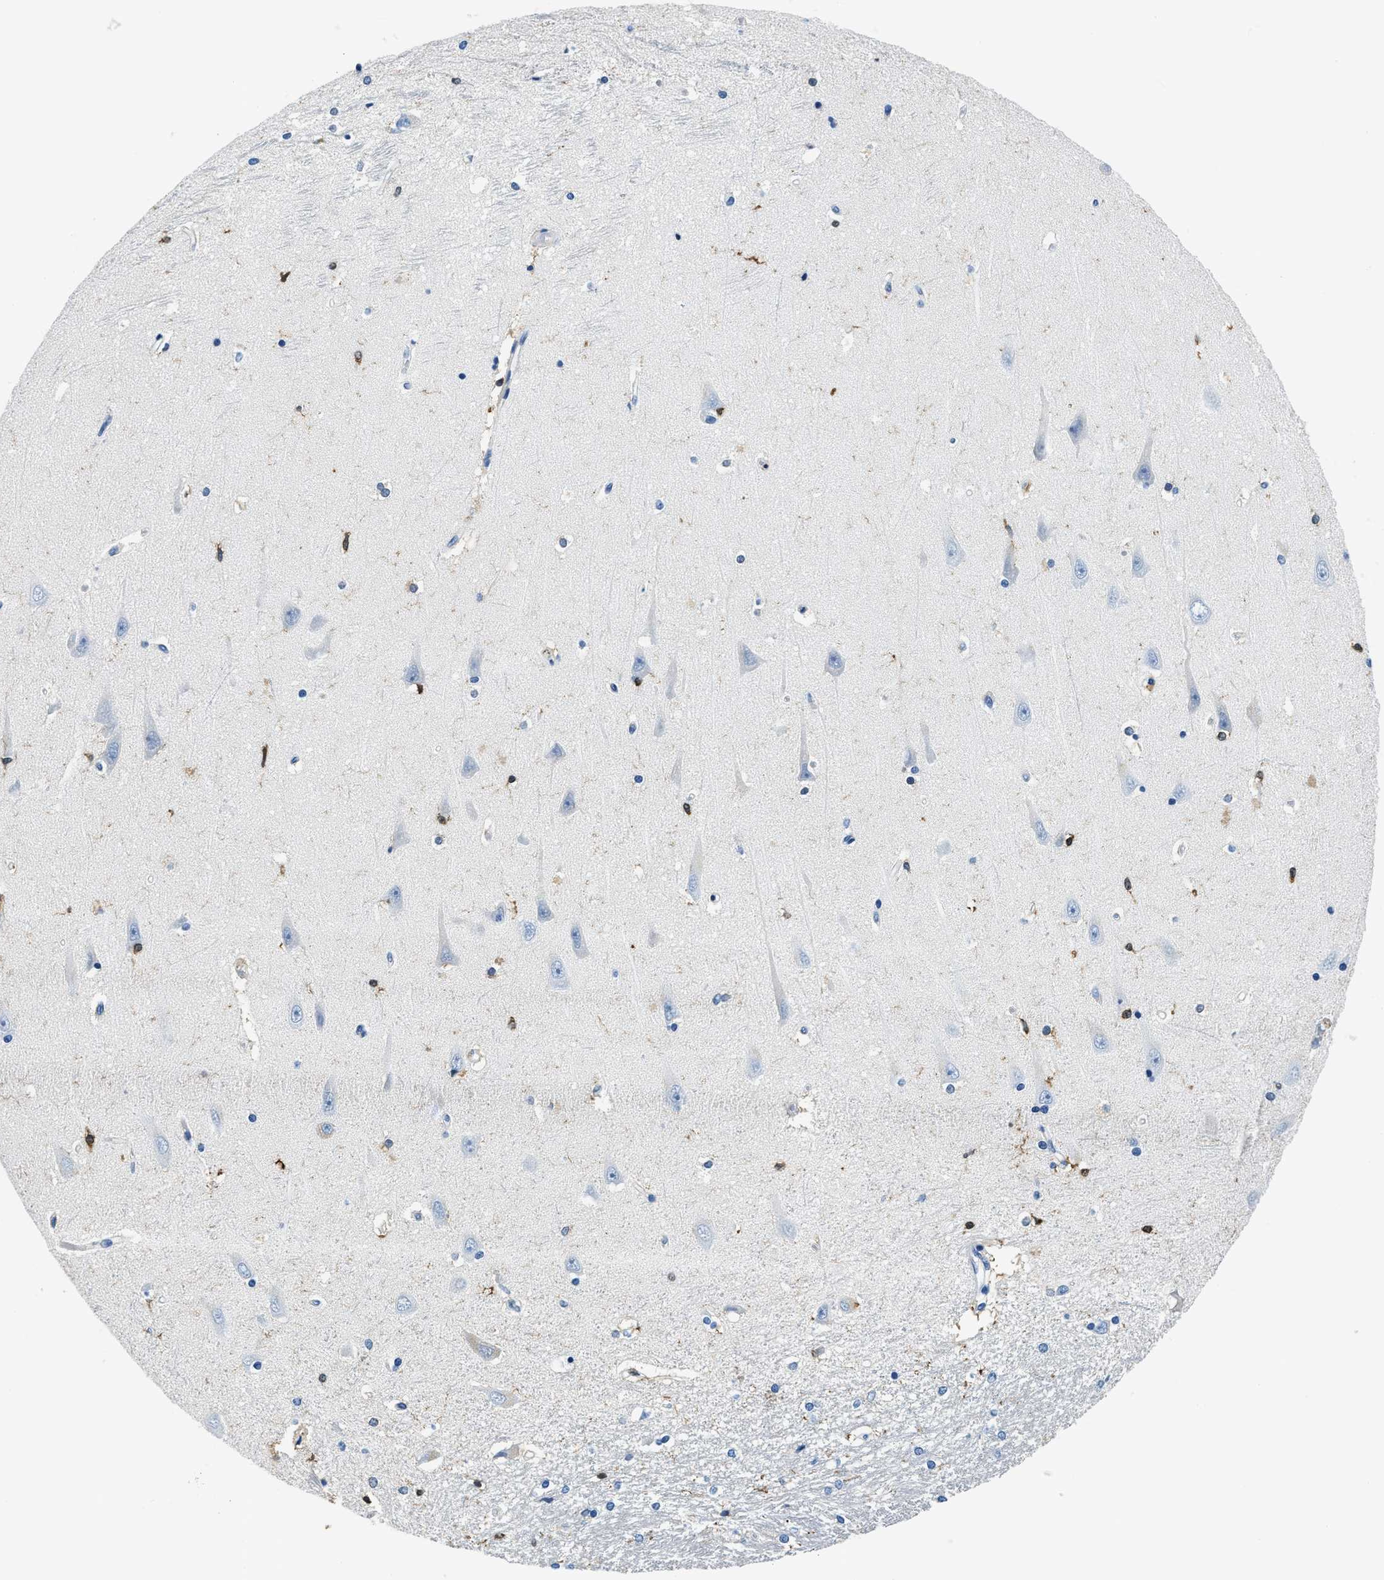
{"staining": {"intensity": "moderate", "quantity": "<25%", "location": "nuclear"}, "tissue": "hippocampus", "cell_type": "Glial cells", "image_type": "normal", "snomed": [{"axis": "morphology", "description": "Normal tissue, NOS"}, {"axis": "topography", "description": "Hippocampus"}], "caption": "Hippocampus stained with DAB IHC exhibits low levels of moderate nuclear expression in approximately <25% of glial cells.", "gene": "CAPG", "patient": {"sex": "male", "age": 45}}